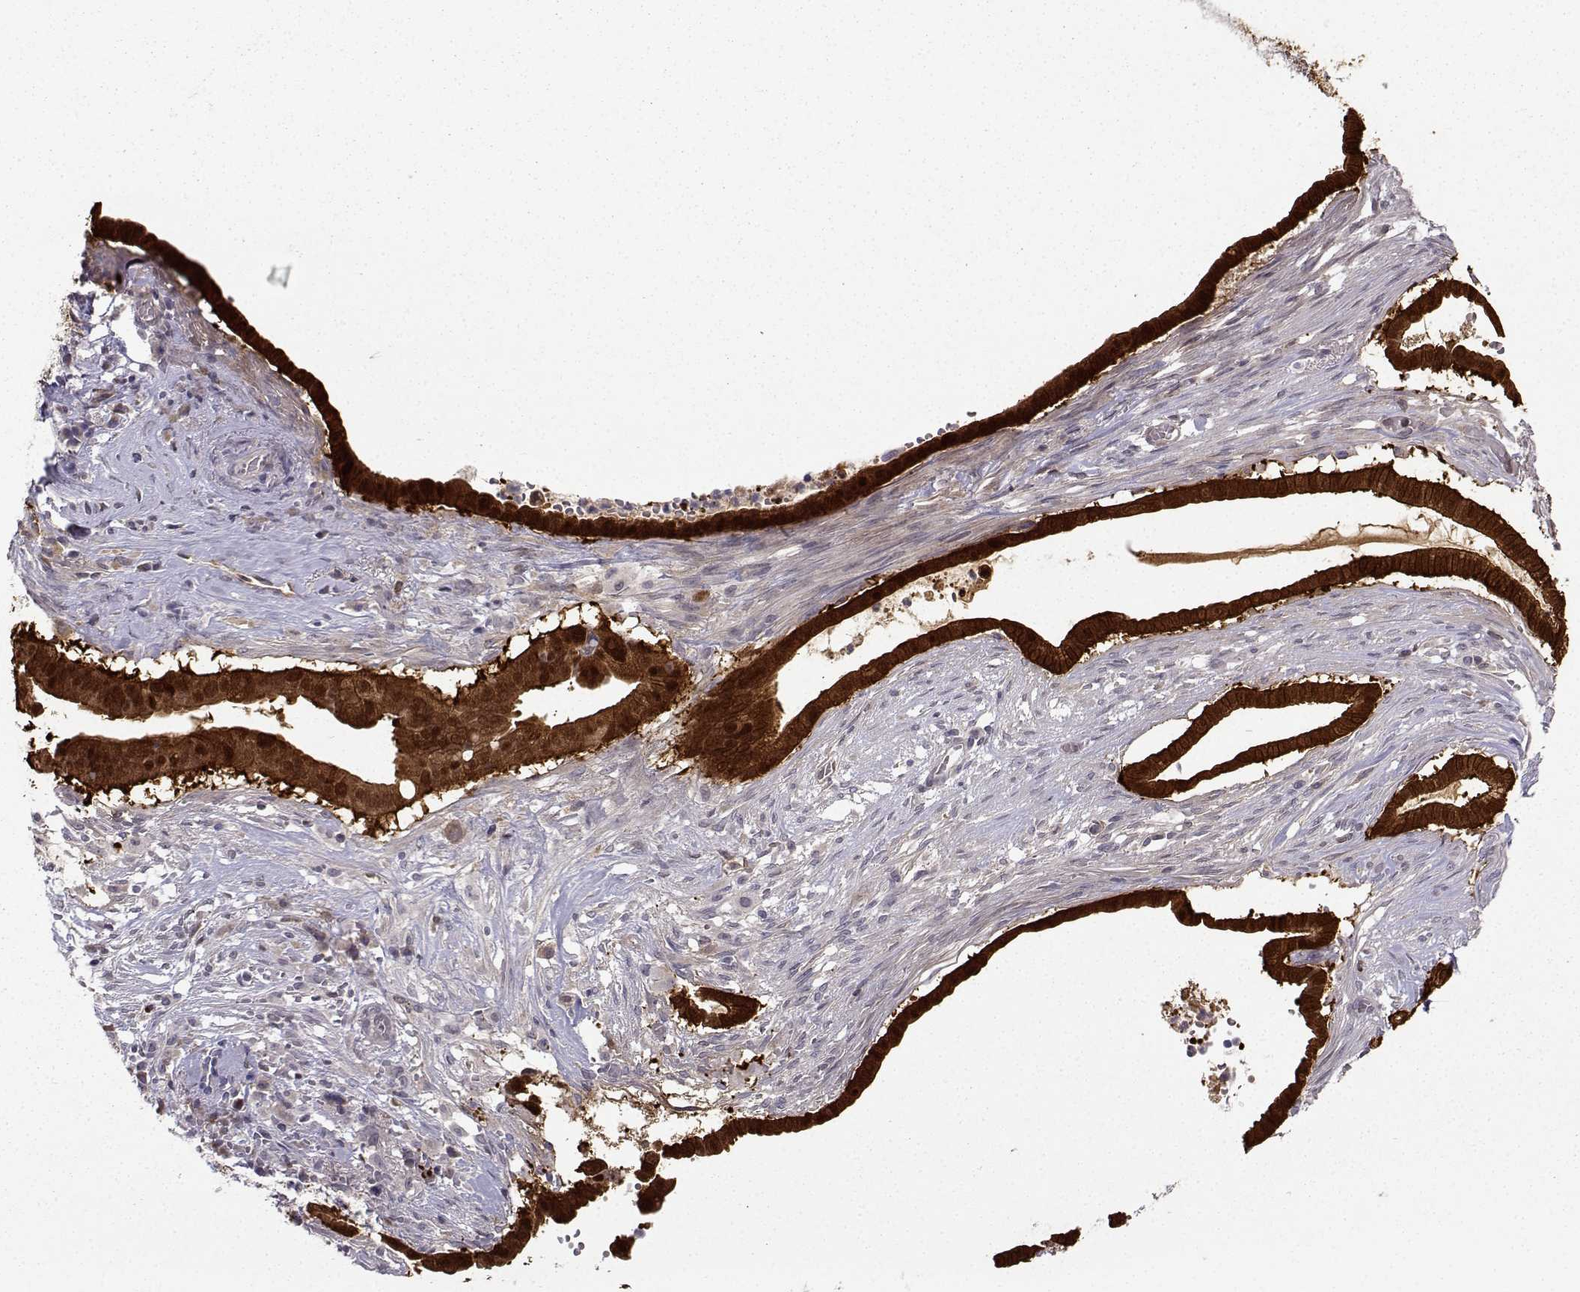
{"staining": {"intensity": "strong", "quantity": ">75%", "location": "cytoplasmic/membranous,nuclear"}, "tissue": "pancreatic cancer", "cell_type": "Tumor cells", "image_type": "cancer", "snomed": [{"axis": "morphology", "description": "Adenocarcinoma, NOS"}, {"axis": "topography", "description": "Pancreas"}], "caption": "Immunohistochemistry (IHC) photomicrograph of adenocarcinoma (pancreatic) stained for a protein (brown), which demonstrates high levels of strong cytoplasmic/membranous and nuclear expression in about >75% of tumor cells.", "gene": "NQO1", "patient": {"sex": "male", "age": 61}}